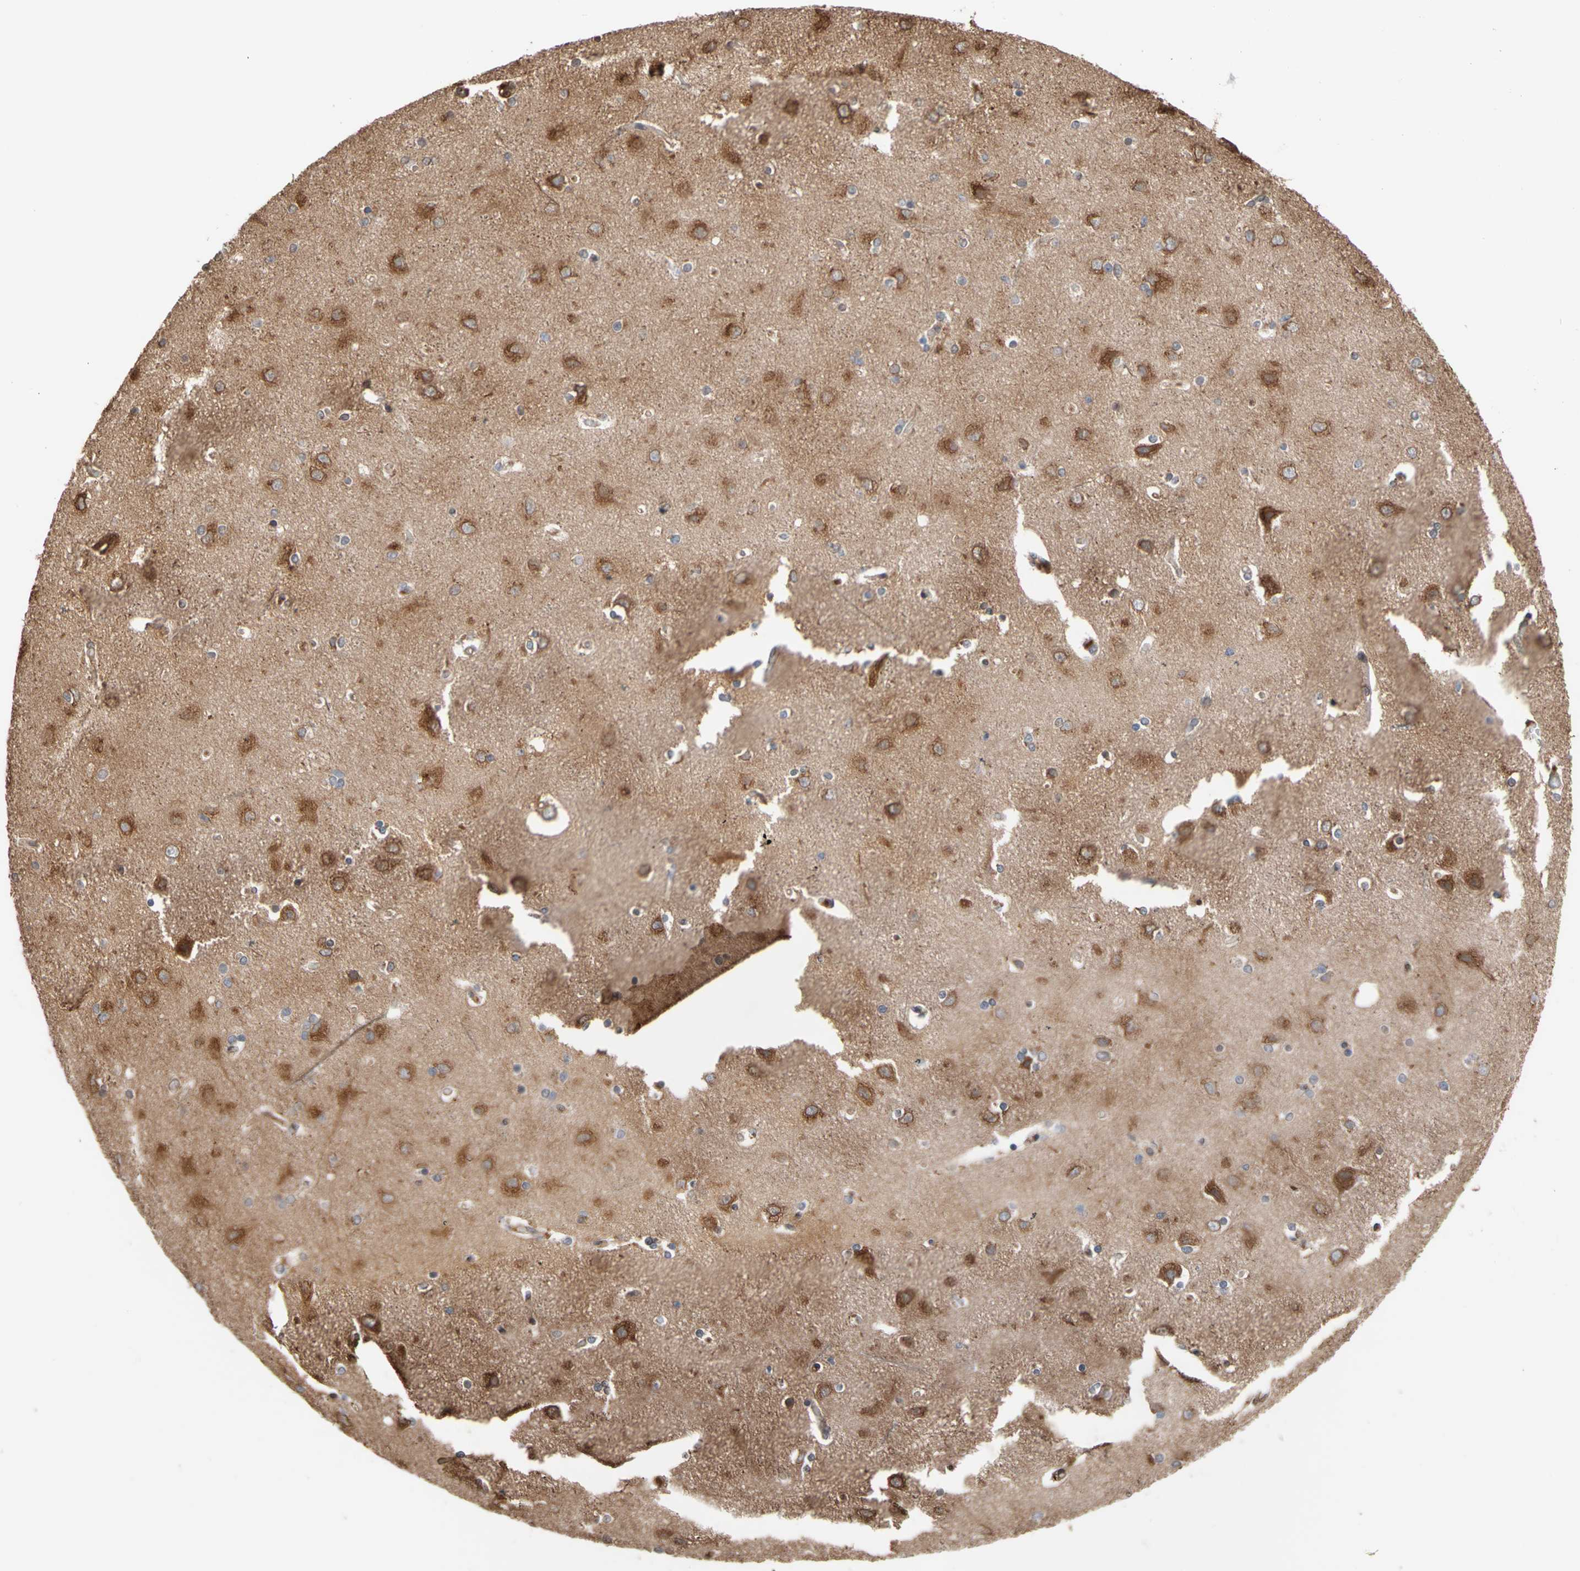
{"staining": {"intensity": "weak", "quantity": ">75%", "location": "cytoplasmic/membranous"}, "tissue": "cerebral cortex", "cell_type": "Endothelial cells", "image_type": "normal", "snomed": [{"axis": "morphology", "description": "Normal tissue, NOS"}, {"axis": "topography", "description": "Cerebral cortex"}], "caption": "Immunohistochemical staining of unremarkable cerebral cortex reveals >75% levels of weak cytoplasmic/membranous protein staining in about >75% of endothelial cells.", "gene": "NECTIN3", "patient": {"sex": "female", "age": 54}}